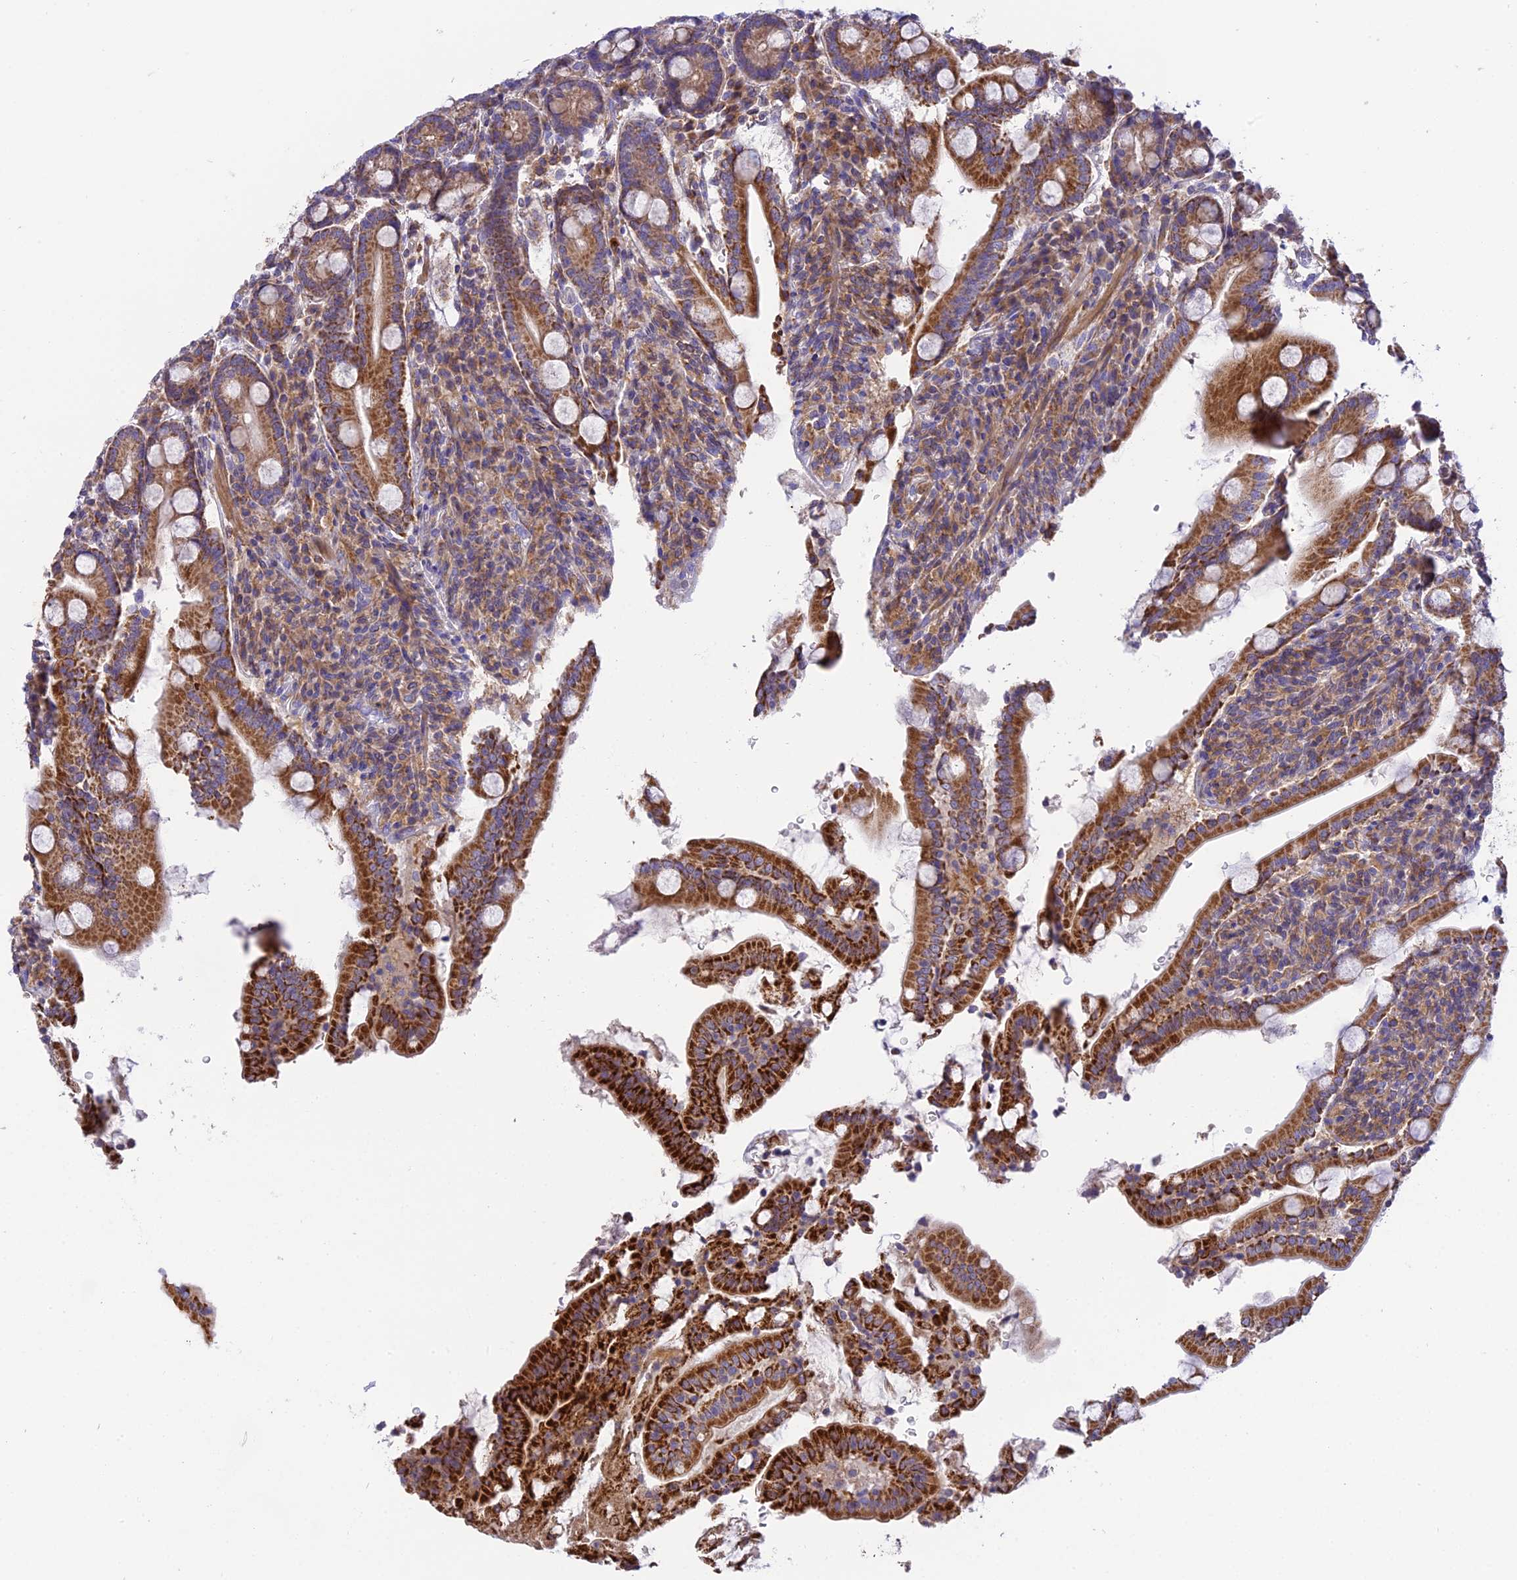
{"staining": {"intensity": "strong", "quantity": ">75%", "location": "cytoplasmic/membranous"}, "tissue": "duodenum", "cell_type": "Glandular cells", "image_type": "normal", "snomed": [{"axis": "morphology", "description": "Normal tissue, NOS"}, {"axis": "topography", "description": "Duodenum"}], "caption": "Brown immunohistochemical staining in normal human duodenum shows strong cytoplasmic/membranous staining in about >75% of glandular cells.", "gene": "CORO7", "patient": {"sex": "male", "age": 35}}